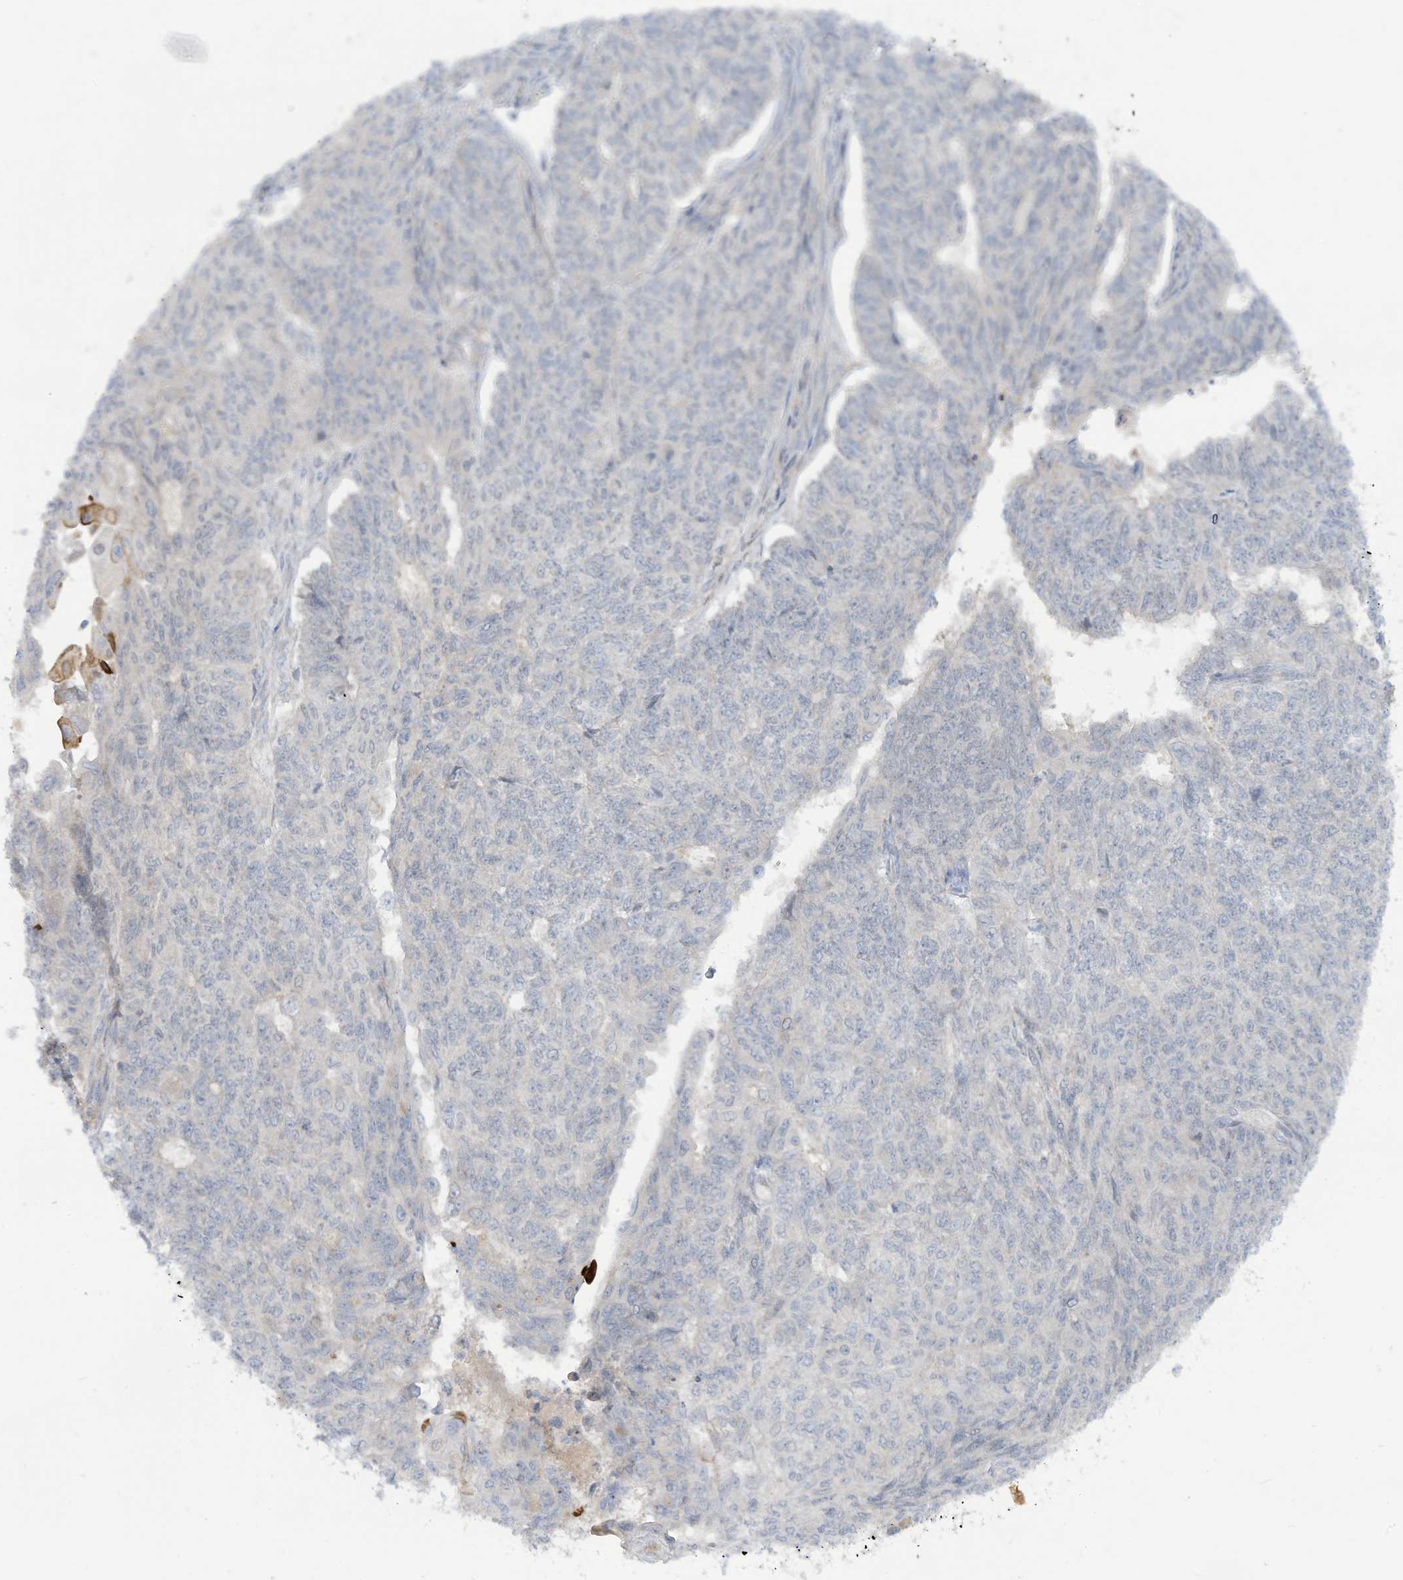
{"staining": {"intensity": "negative", "quantity": "none", "location": "none"}, "tissue": "endometrial cancer", "cell_type": "Tumor cells", "image_type": "cancer", "snomed": [{"axis": "morphology", "description": "Adenocarcinoma, NOS"}, {"axis": "topography", "description": "Endometrium"}], "caption": "High power microscopy image of an IHC micrograph of endometrial cancer, revealing no significant staining in tumor cells. The staining is performed using DAB (3,3'-diaminobenzidine) brown chromogen with nuclei counter-stained in using hematoxylin.", "gene": "LRRN2", "patient": {"sex": "female", "age": 32}}